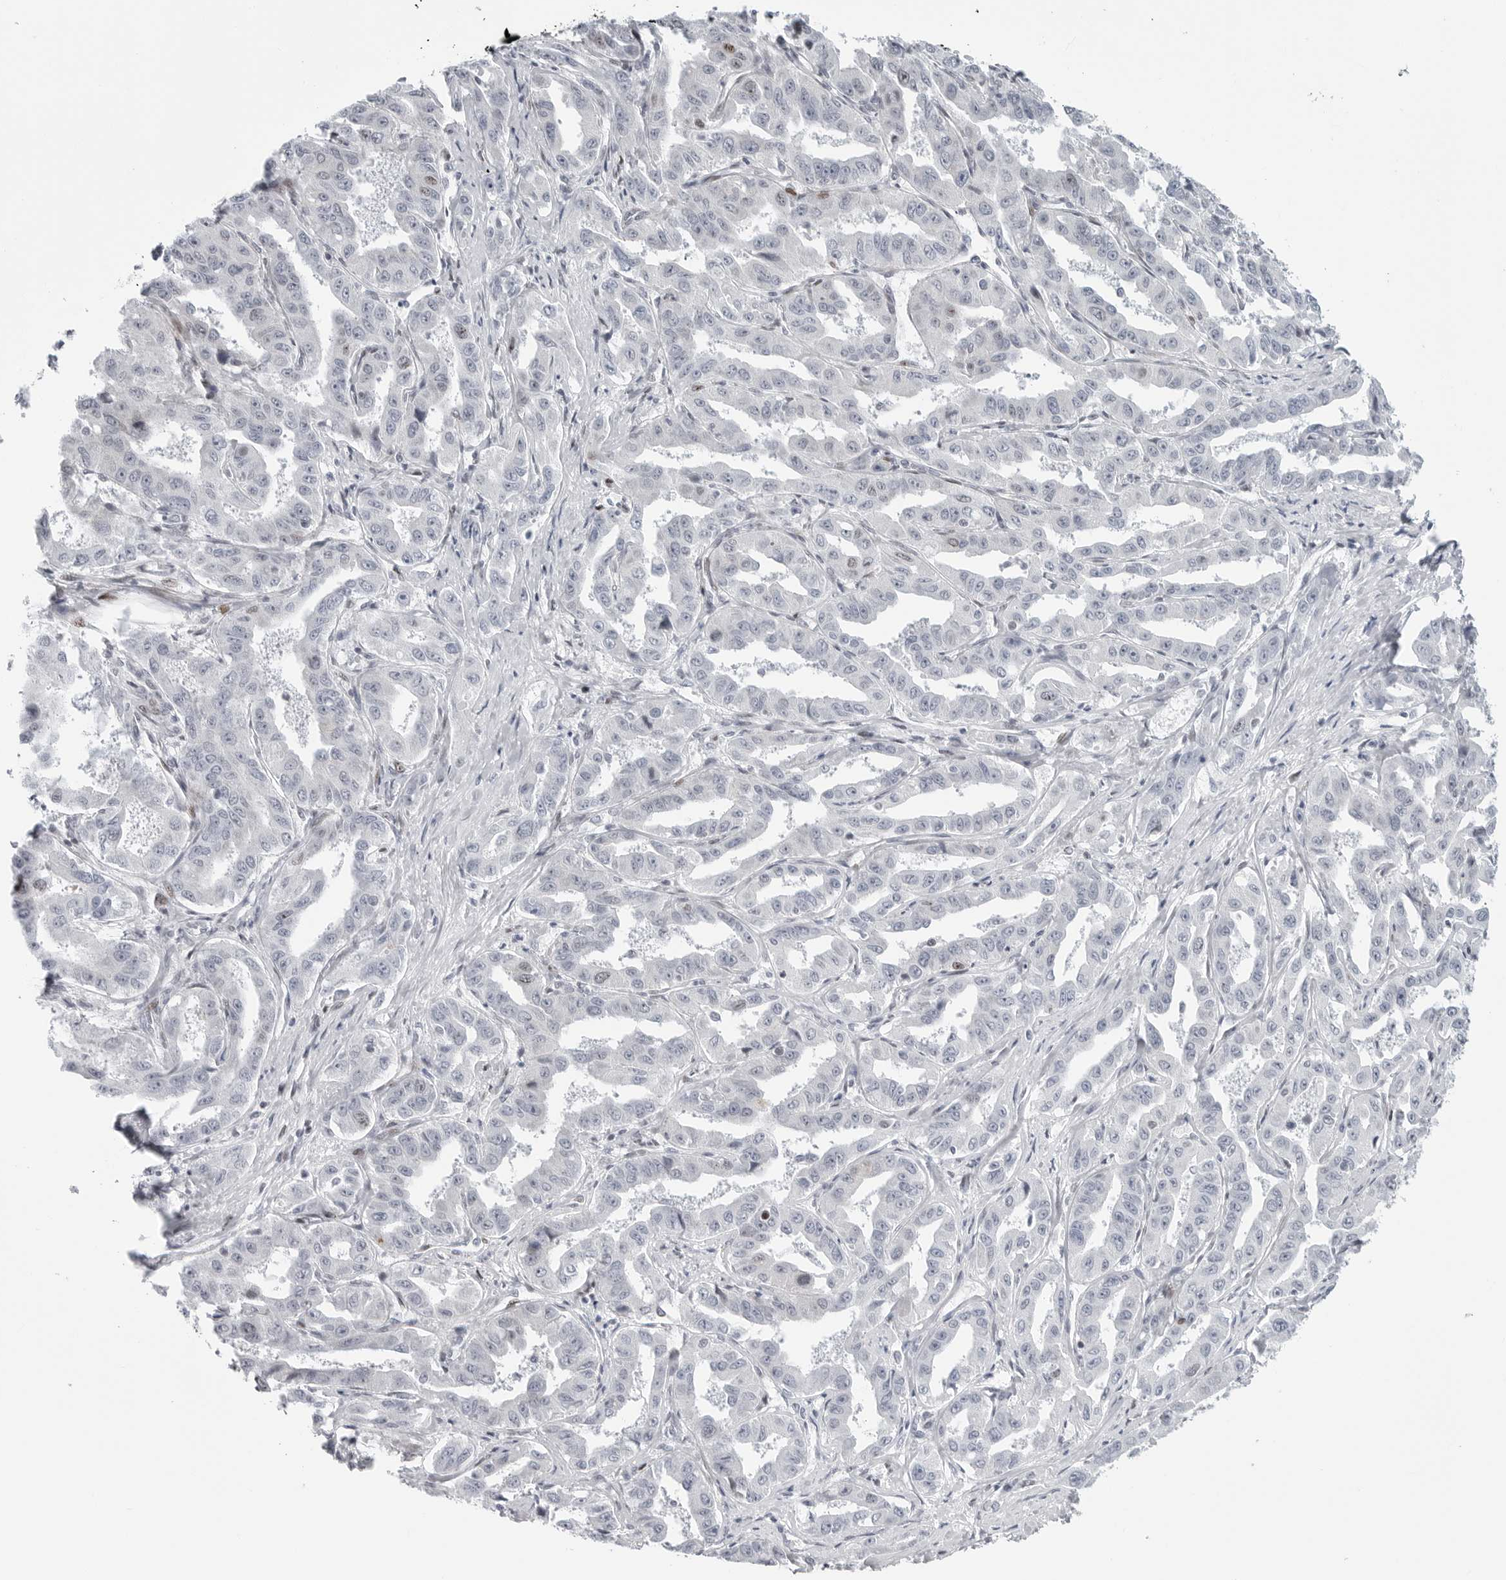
{"staining": {"intensity": "negative", "quantity": "none", "location": "none"}, "tissue": "liver cancer", "cell_type": "Tumor cells", "image_type": "cancer", "snomed": [{"axis": "morphology", "description": "Cholangiocarcinoma"}, {"axis": "topography", "description": "Liver"}], "caption": "This is an immunohistochemistry image of liver cancer (cholangiocarcinoma). There is no staining in tumor cells.", "gene": "FAM135B", "patient": {"sex": "male", "age": 59}}